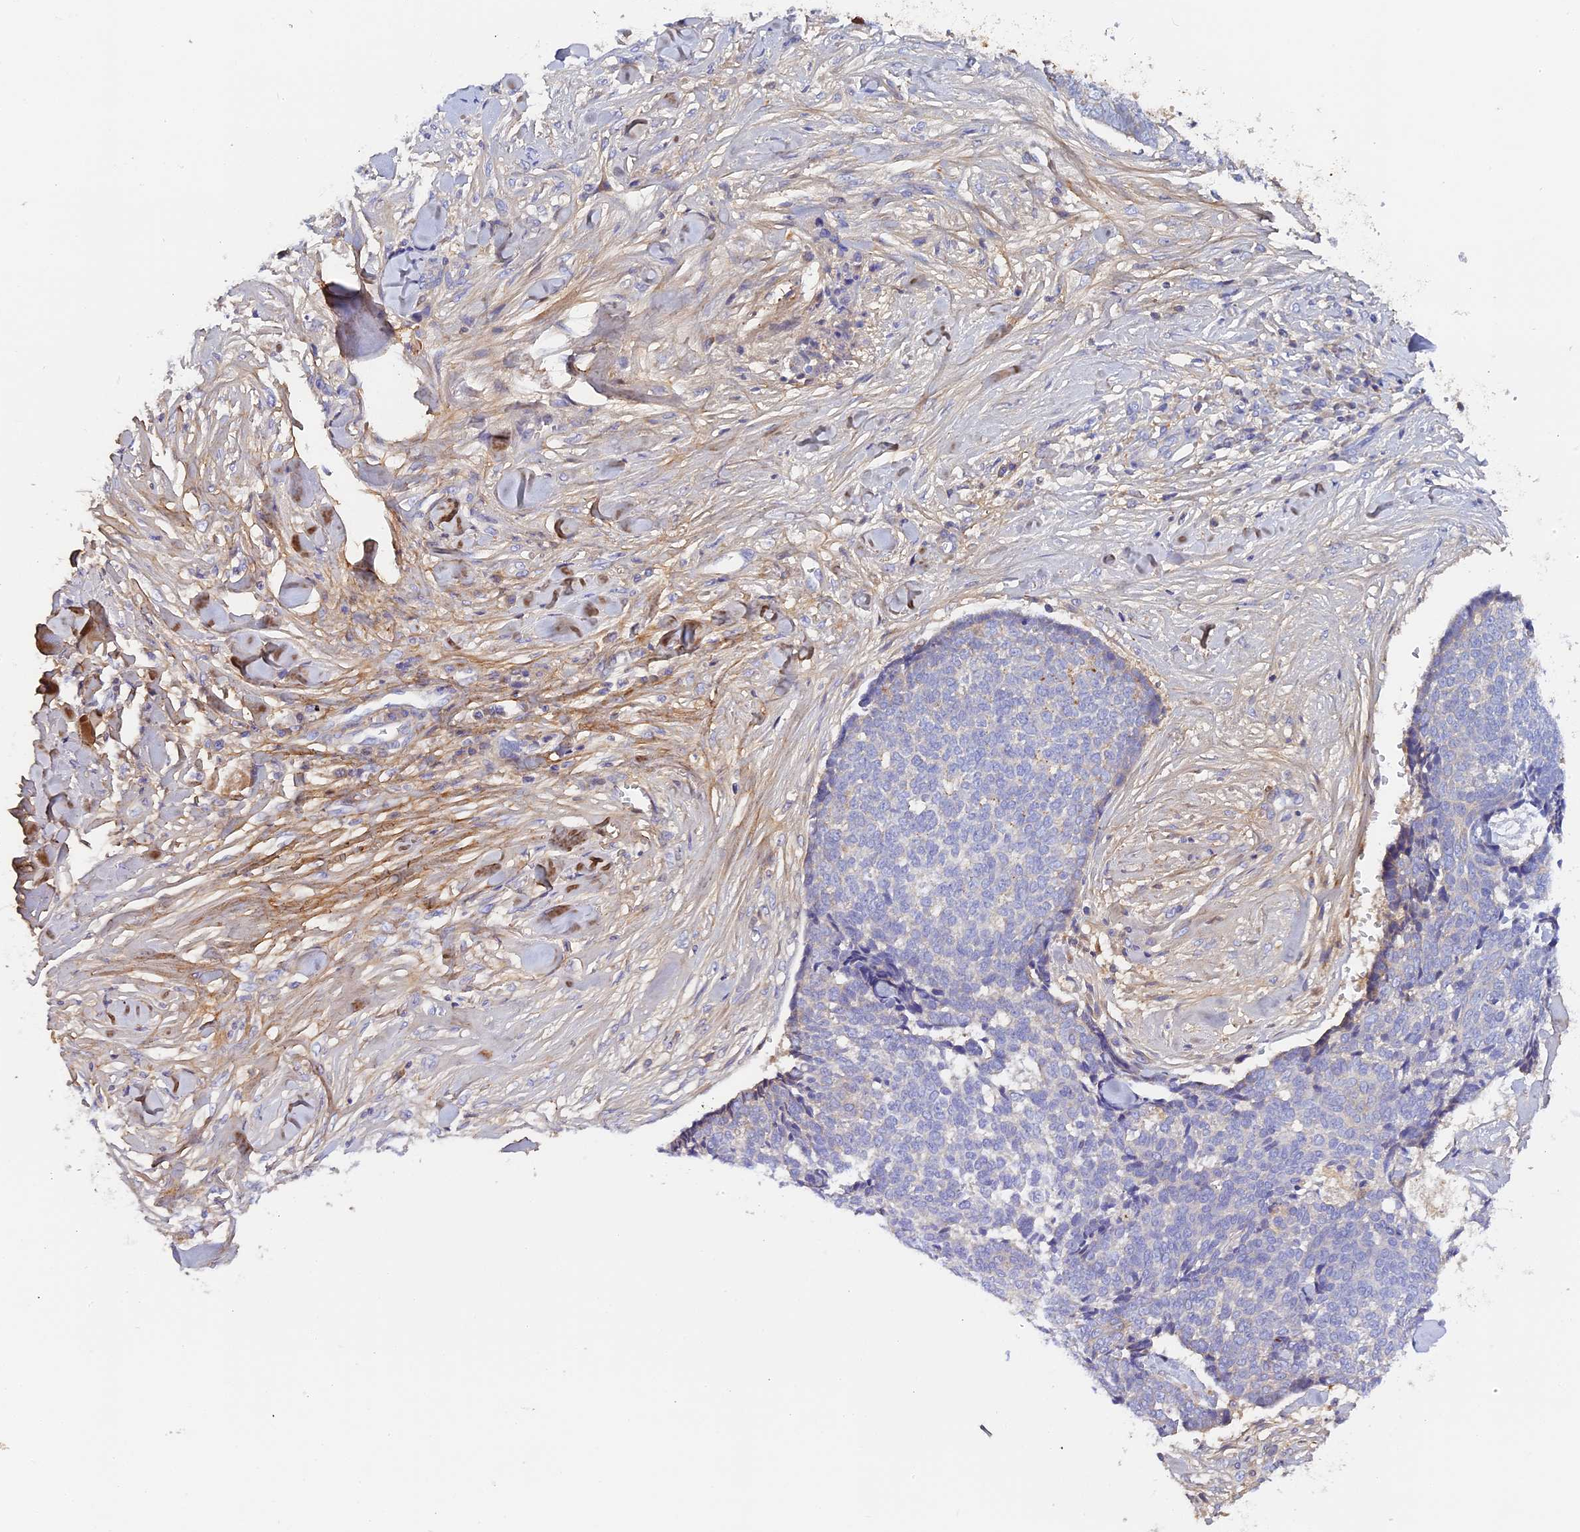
{"staining": {"intensity": "negative", "quantity": "none", "location": "none"}, "tissue": "skin cancer", "cell_type": "Tumor cells", "image_type": "cancer", "snomed": [{"axis": "morphology", "description": "Basal cell carcinoma"}, {"axis": "topography", "description": "Skin"}], "caption": "Immunohistochemistry photomicrograph of skin basal cell carcinoma stained for a protein (brown), which shows no expression in tumor cells.", "gene": "KATNB1", "patient": {"sex": "male", "age": 84}}